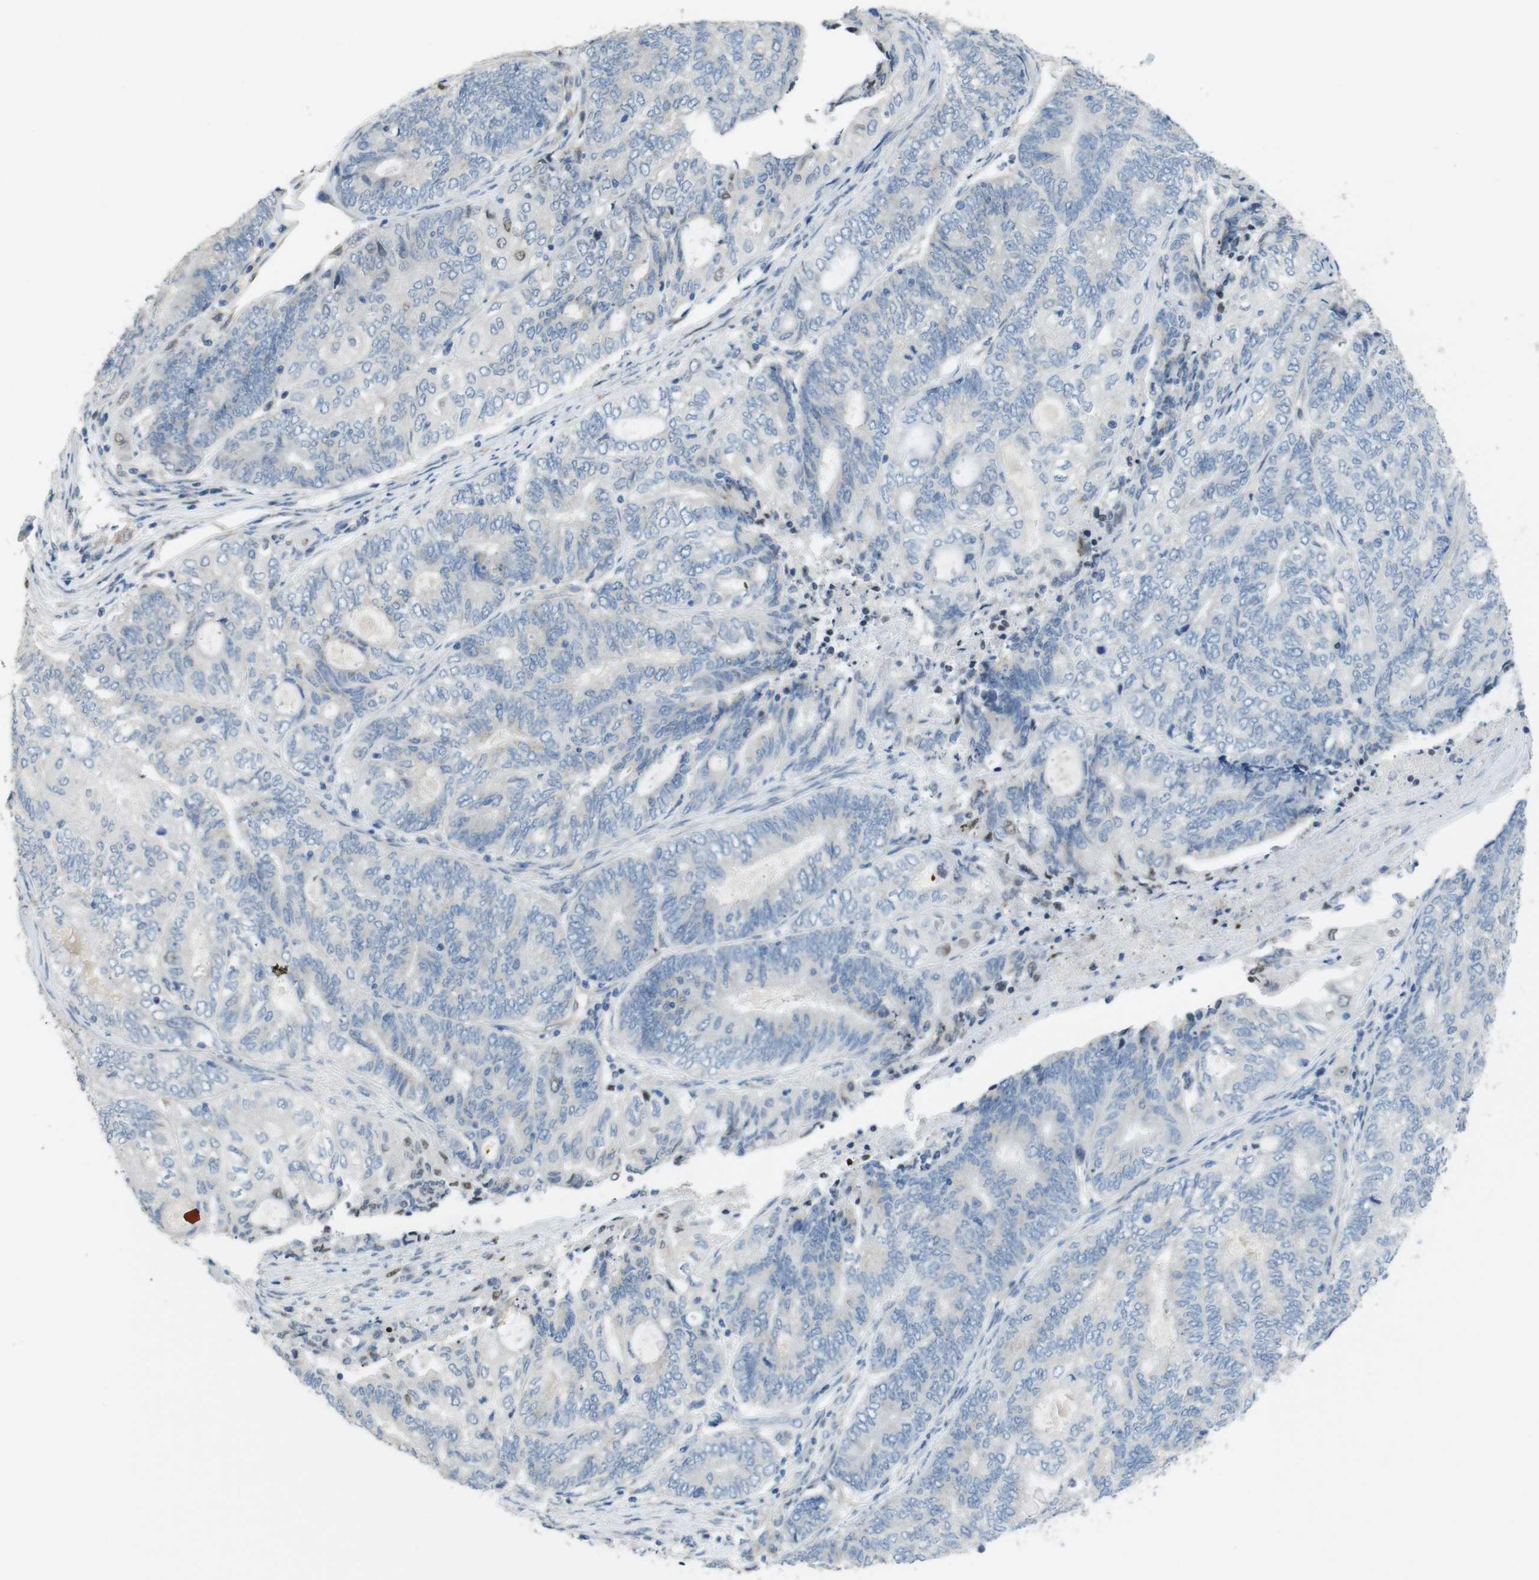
{"staining": {"intensity": "negative", "quantity": "none", "location": "none"}, "tissue": "endometrial cancer", "cell_type": "Tumor cells", "image_type": "cancer", "snomed": [{"axis": "morphology", "description": "Adenocarcinoma, NOS"}, {"axis": "topography", "description": "Uterus"}, {"axis": "topography", "description": "Endometrium"}], "caption": "Tumor cells show no significant staining in endometrial cancer.", "gene": "PCDH10", "patient": {"sex": "female", "age": 70}}